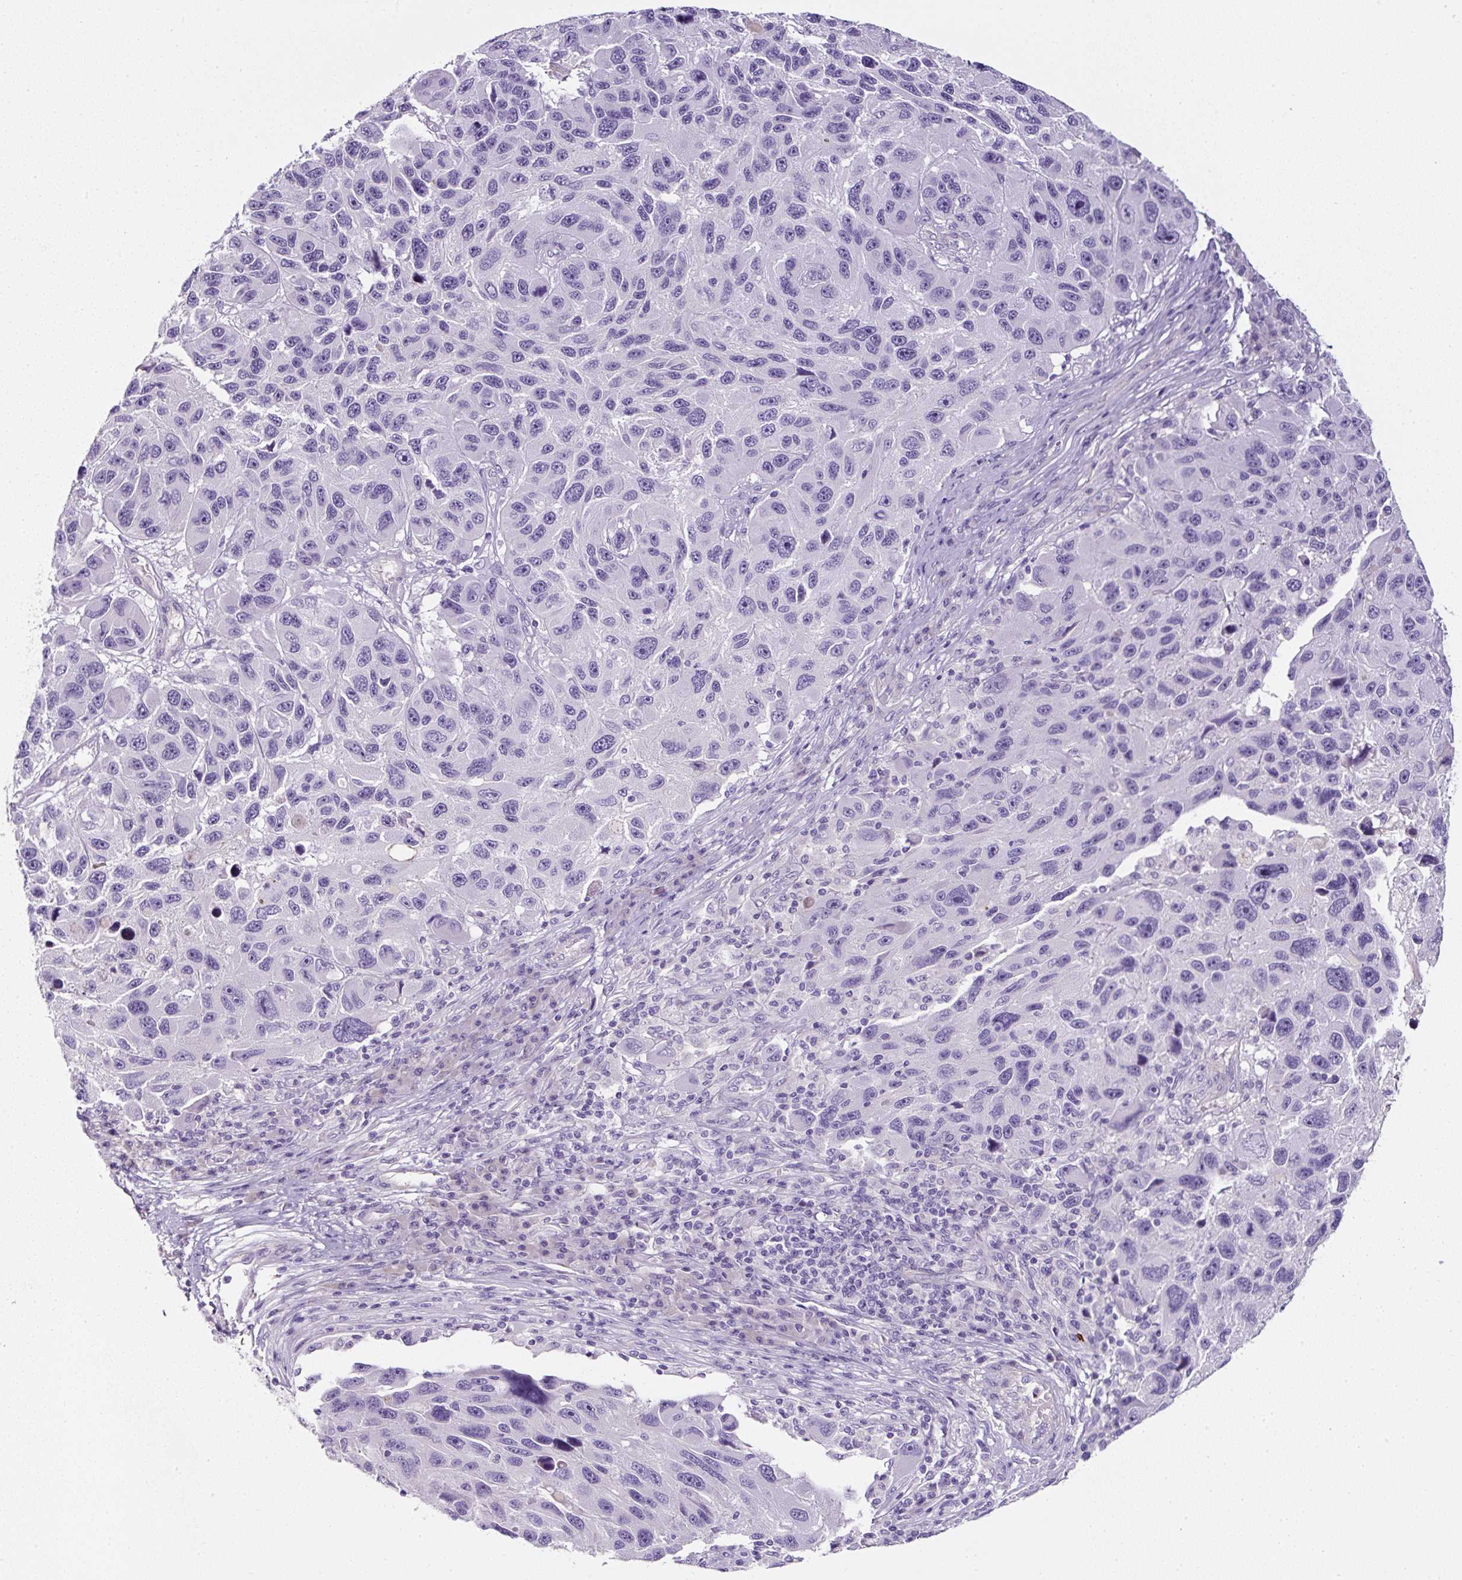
{"staining": {"intensity": "negative", "quantity": "none", "location": "none"}, "tissue": "melanoma", "cell_type": "Tumor cells", "image_type": "cancer", "snomed": [{"axis": "morphology", "description": "Malignant melanoma, NOS"}, {"axis": "topography", "description": "Skin"}], "caption": "DAB immunohistochemical staining of melanoma exhibits no significant staining in tumor cells. The staining was performed using DAB to visualize the protein expression in brown, while the nuclei were stained in blue with hematoxylin (Magnification: 20x).", "gene": "OR14A2", "patient": {"sex": "male", "age": 53}}